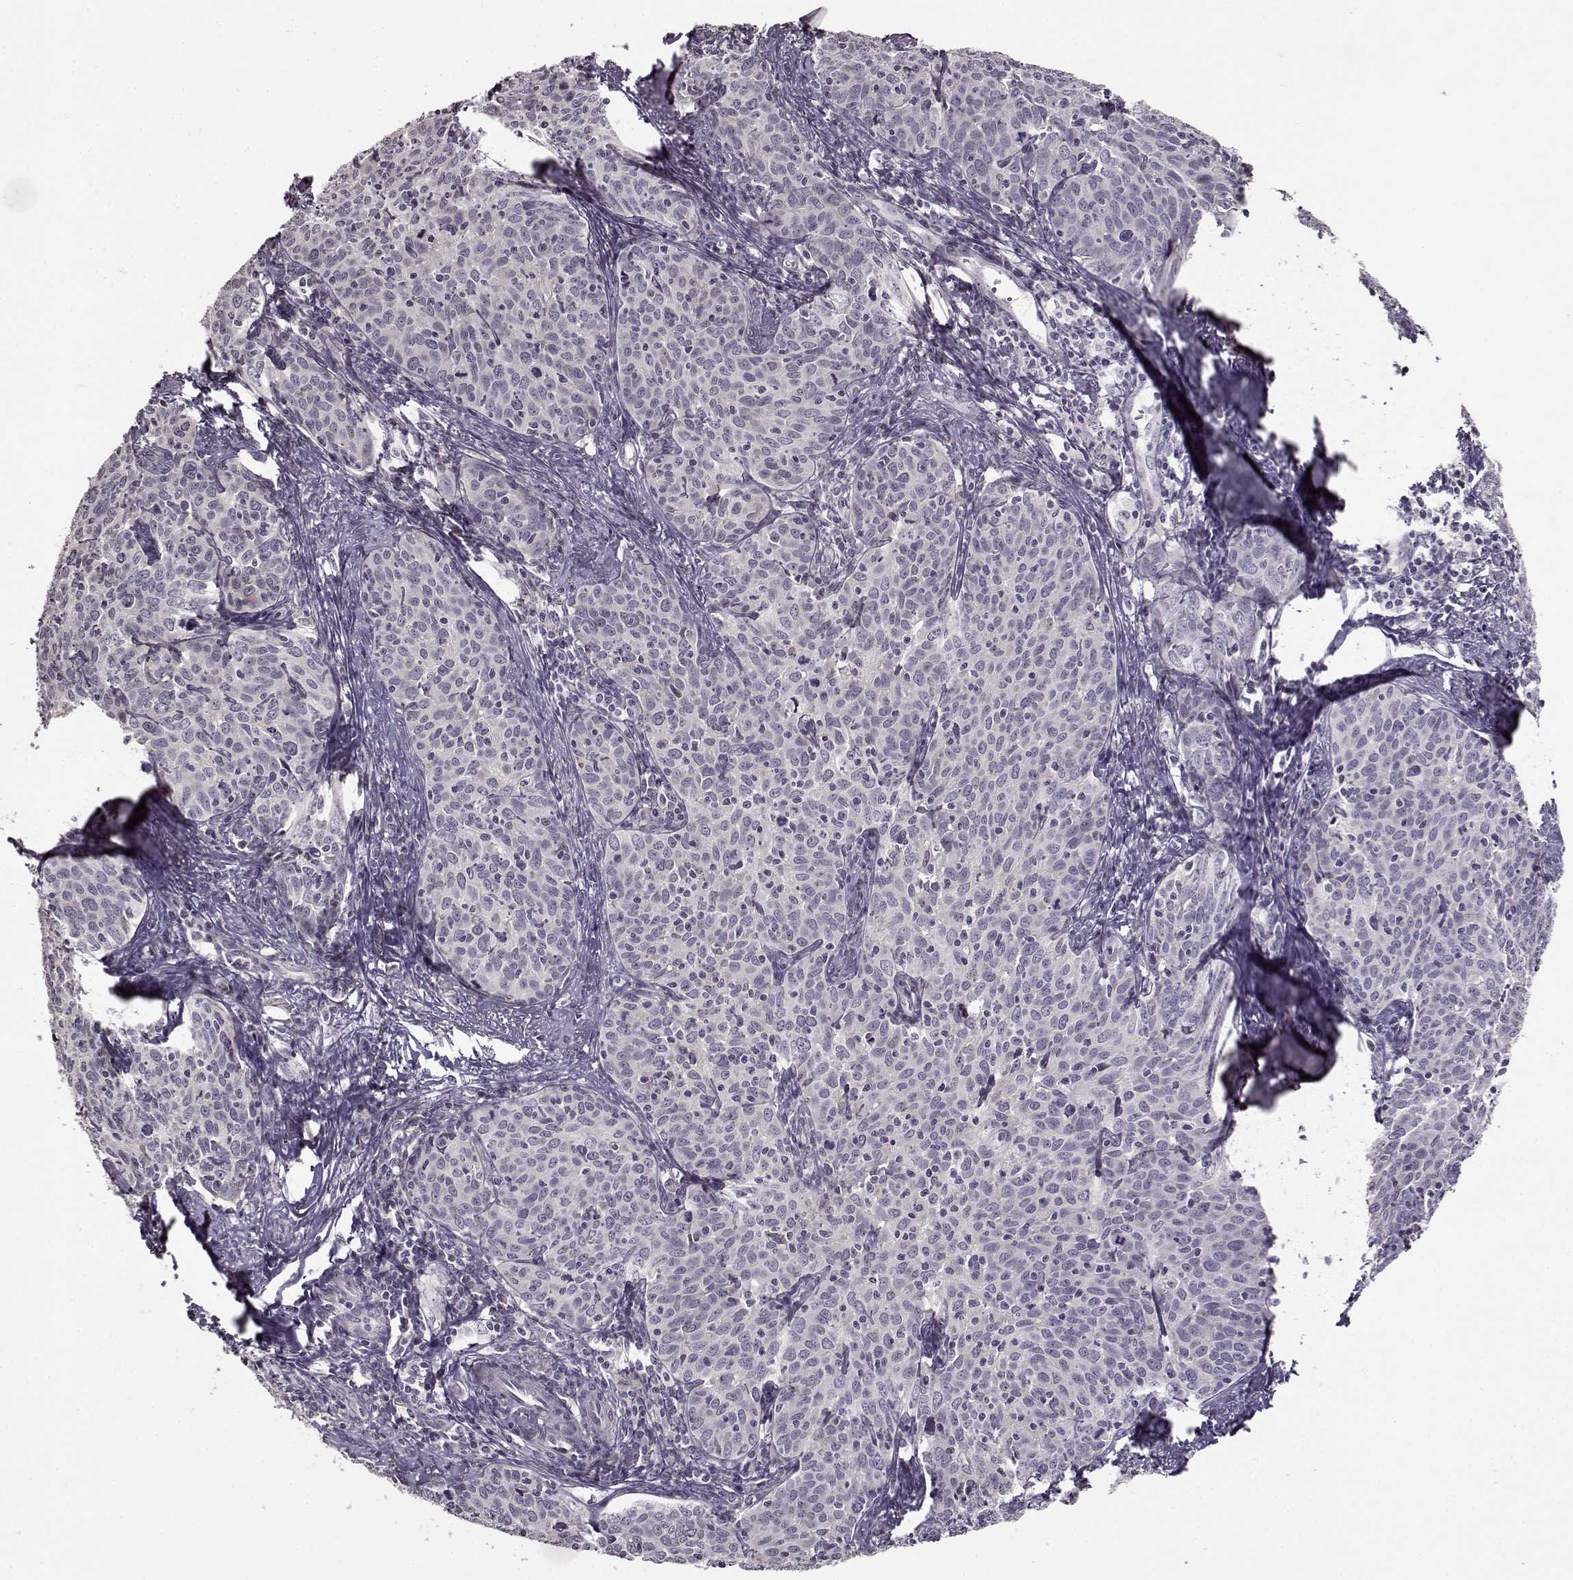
{"staining": {"intensity": "negative", "quantity": "none", "location": "none"}, "tissue": "cervical cancer", "cell_type": "Tumor cells", "image_type": "cancer", "snomed": [{"axis": "morphology", "description": "Squamous cell carcinoma, NOS"}, {"axis": "topography", "description": "Cervix"}], "caption": "An image of human cervical squamous cell carcinoma is negative for staining in tumor cells. (Stains: DAB (3,3'-diaminobenzidine) immunohistochemistry (IHC) with hematoxylin counter stain, Microscopy: brightfield microscopy at high magnification).", "gene": "FSHB", "patient": {"sex": "female", "age": 62}}